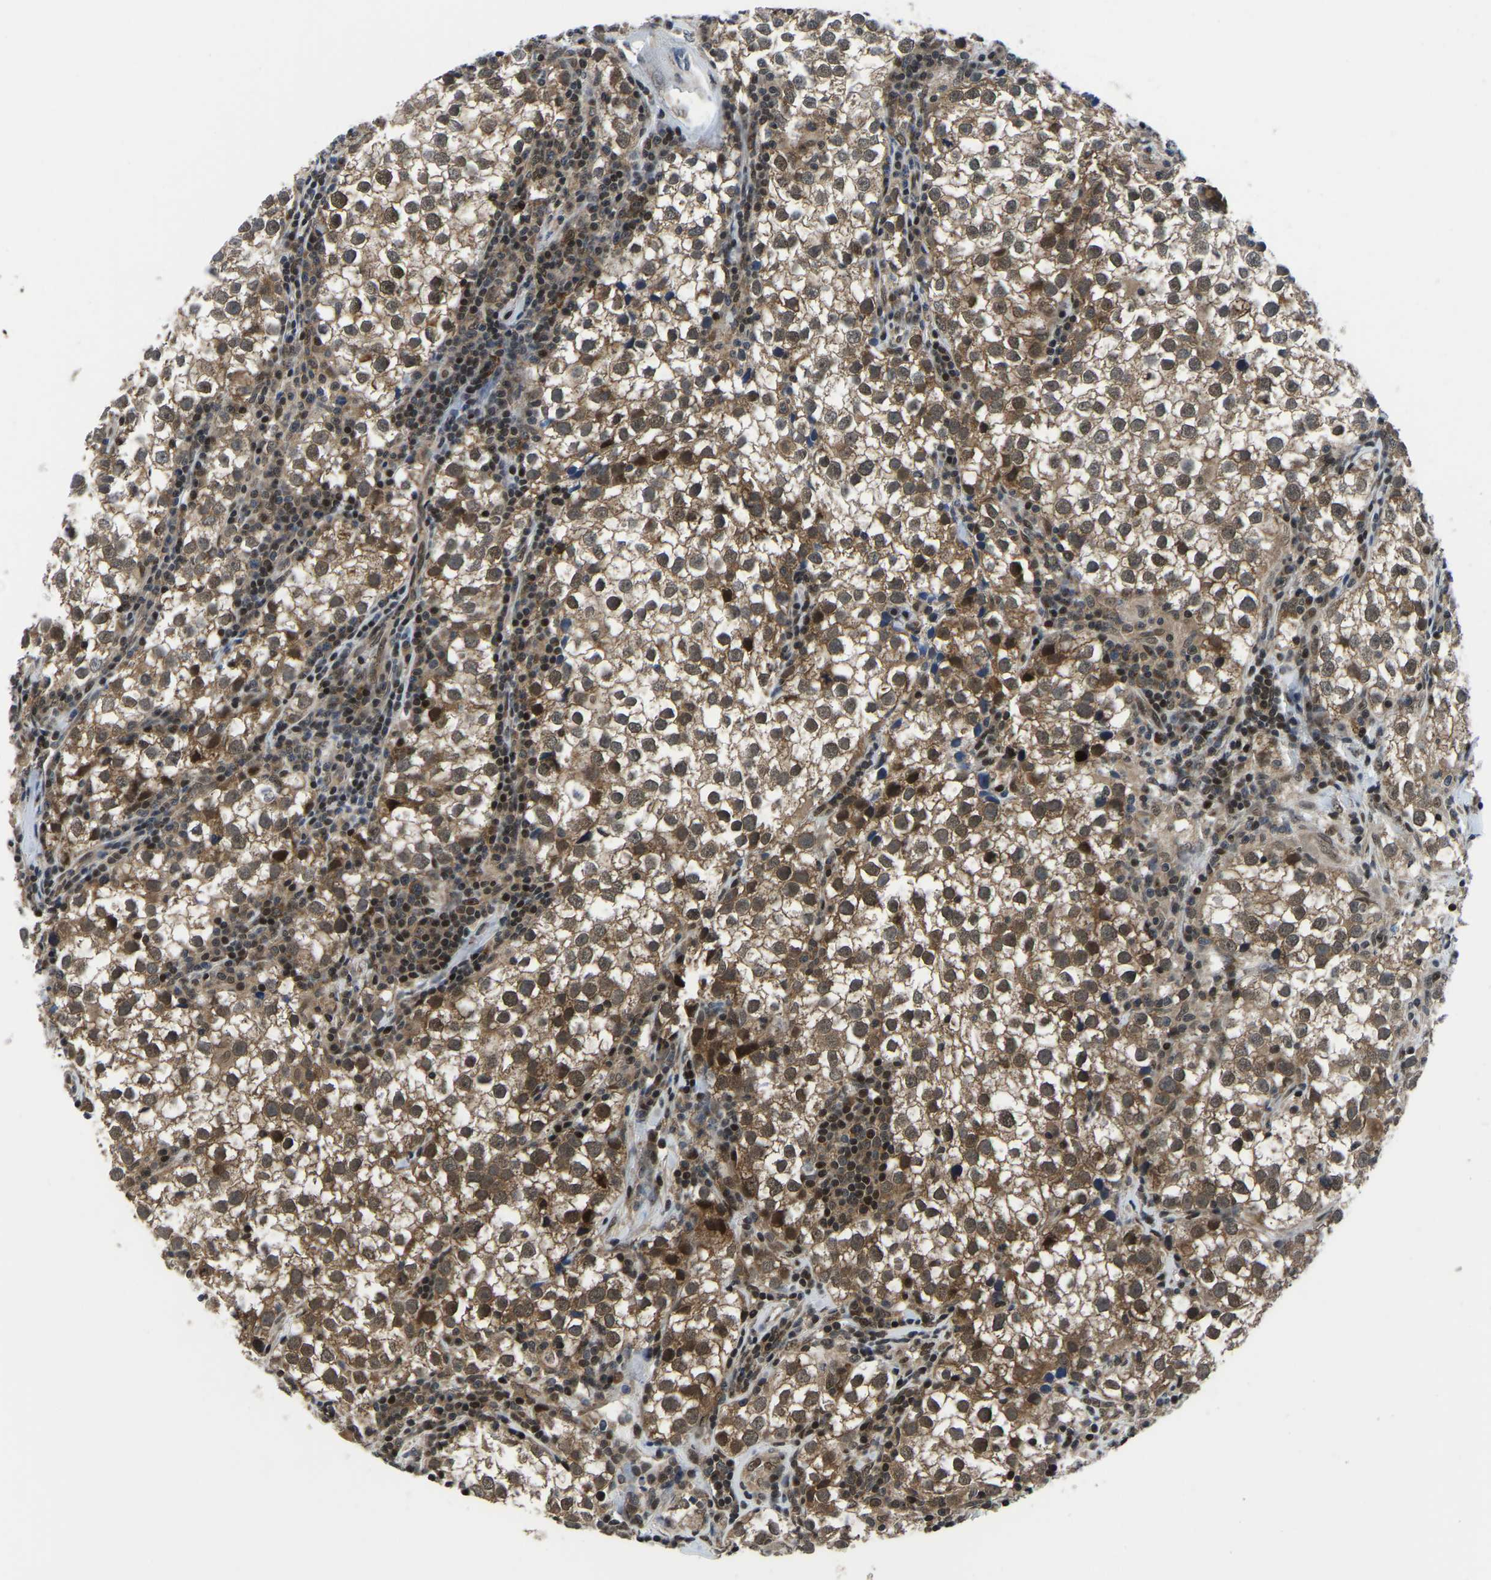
{"staining": {"intensity": "moderate", "quantity": ">75%", "location": "cytoplasmic/membranous,nuclear"}, "tissue": "testis cancer", "cell_type": "Tumor cells", "image_type": "cancer", "snomed": [{"axis": "morphology", "description": "Seminoma, NOS"}, {"axis": "morphology", "description": "Carcinoma, Embryonal, NOS"}, {"axis": "topography", "description": "Testis"}], "caption": "Brown immunohistochemical staining in human testis cancer displays moderate cytoplasmic/membranous and nuclear positivity in approximately >75% of tumor cells. Nuclei are stained in blue.", "gene": "DFFA", "patient": {"sex": "male", "age": 36}}